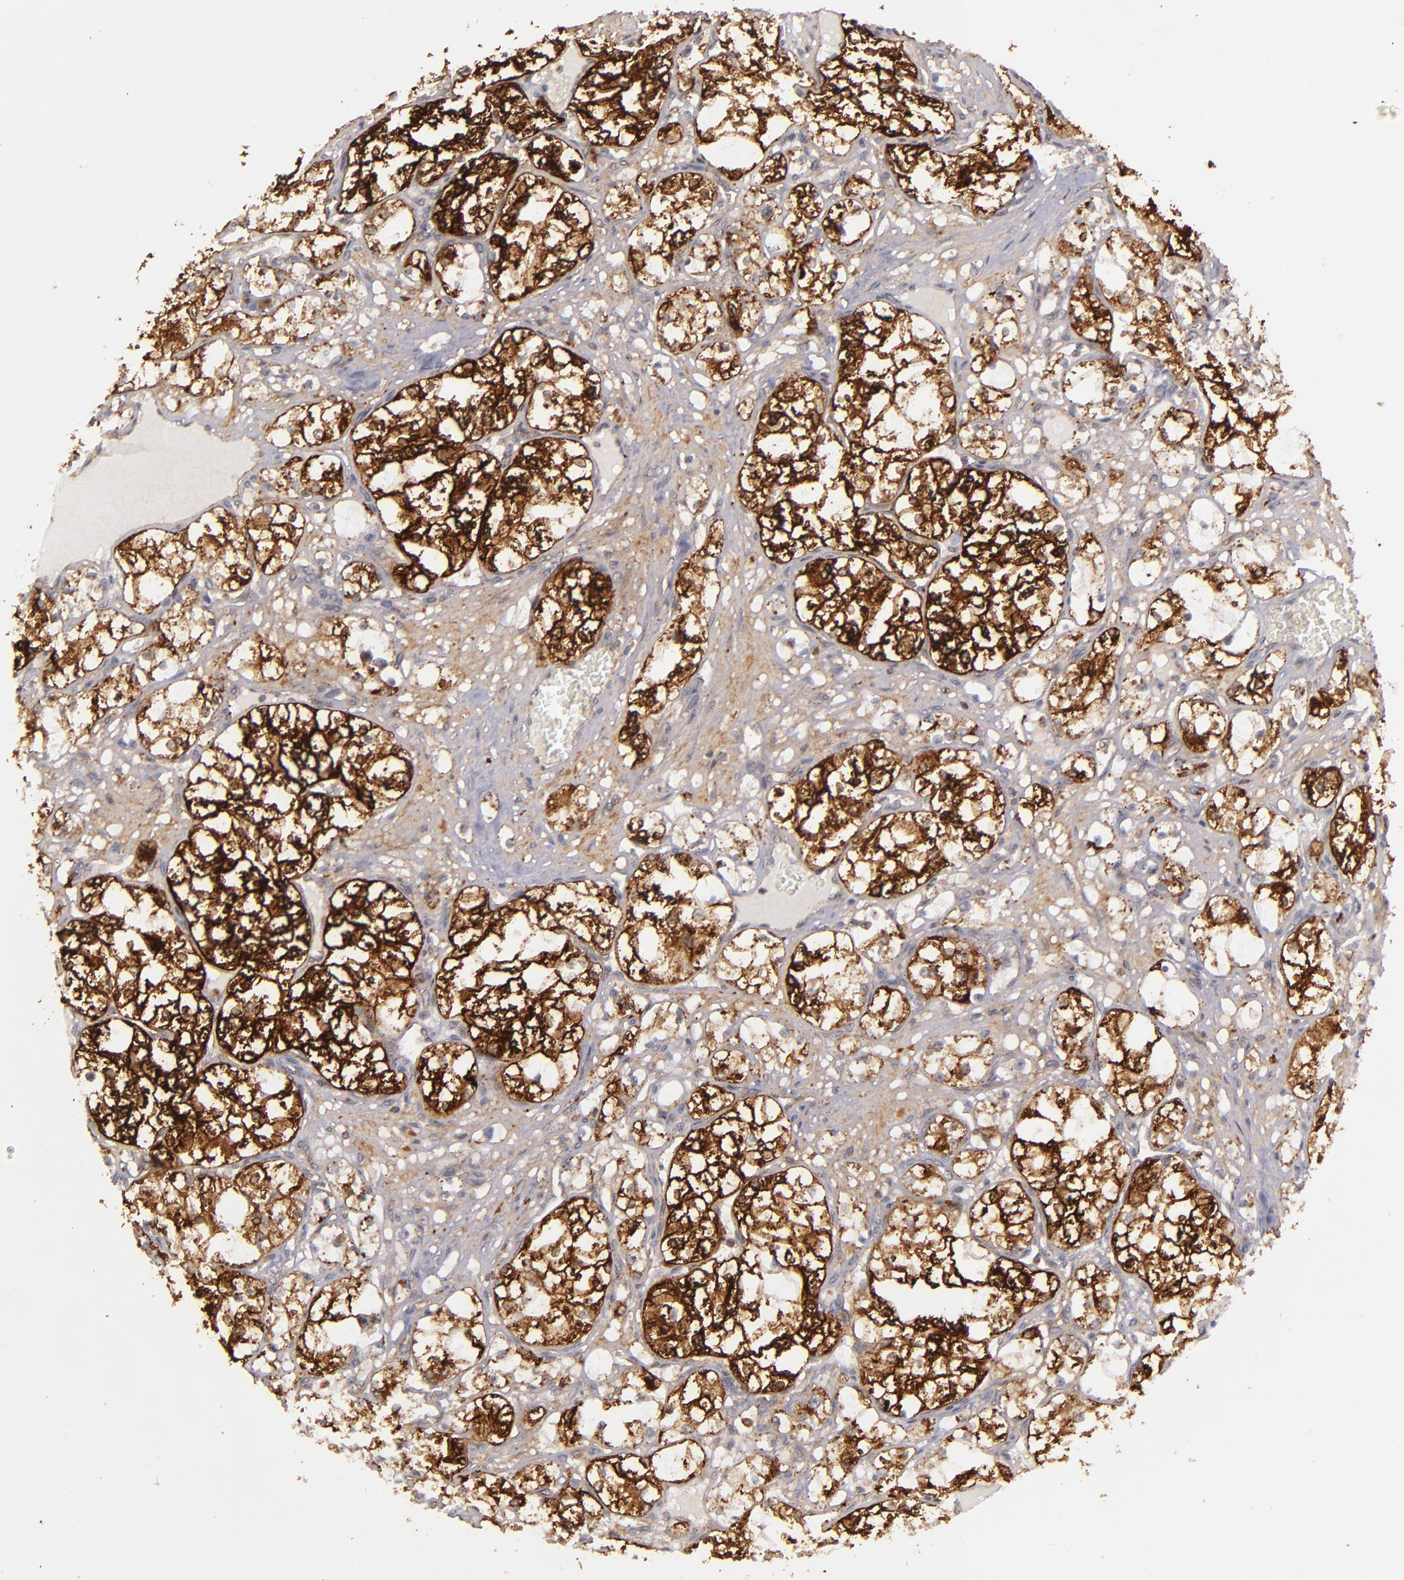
{"staining": {"intensity": "strong", "quantity": ">75%", "location": "cytoplasmic/membranous"}, "tissue": "renal cancer", "cell_type": "Tumor cells", "image_type": "cancer", "snomed": [{"axis": "morphology", "description": "Adenocarcinoma, NOS"}, {"axis": "topography", "description": "Kidney"}], "caption": "A brown stain labels strong cytoplasmic/membranous staining of a protein in human renal cancer (adenocarcinoma) tumor cells.", "gene": "ZFYVE1", "patient": {"sex": "male", "age": 61}}